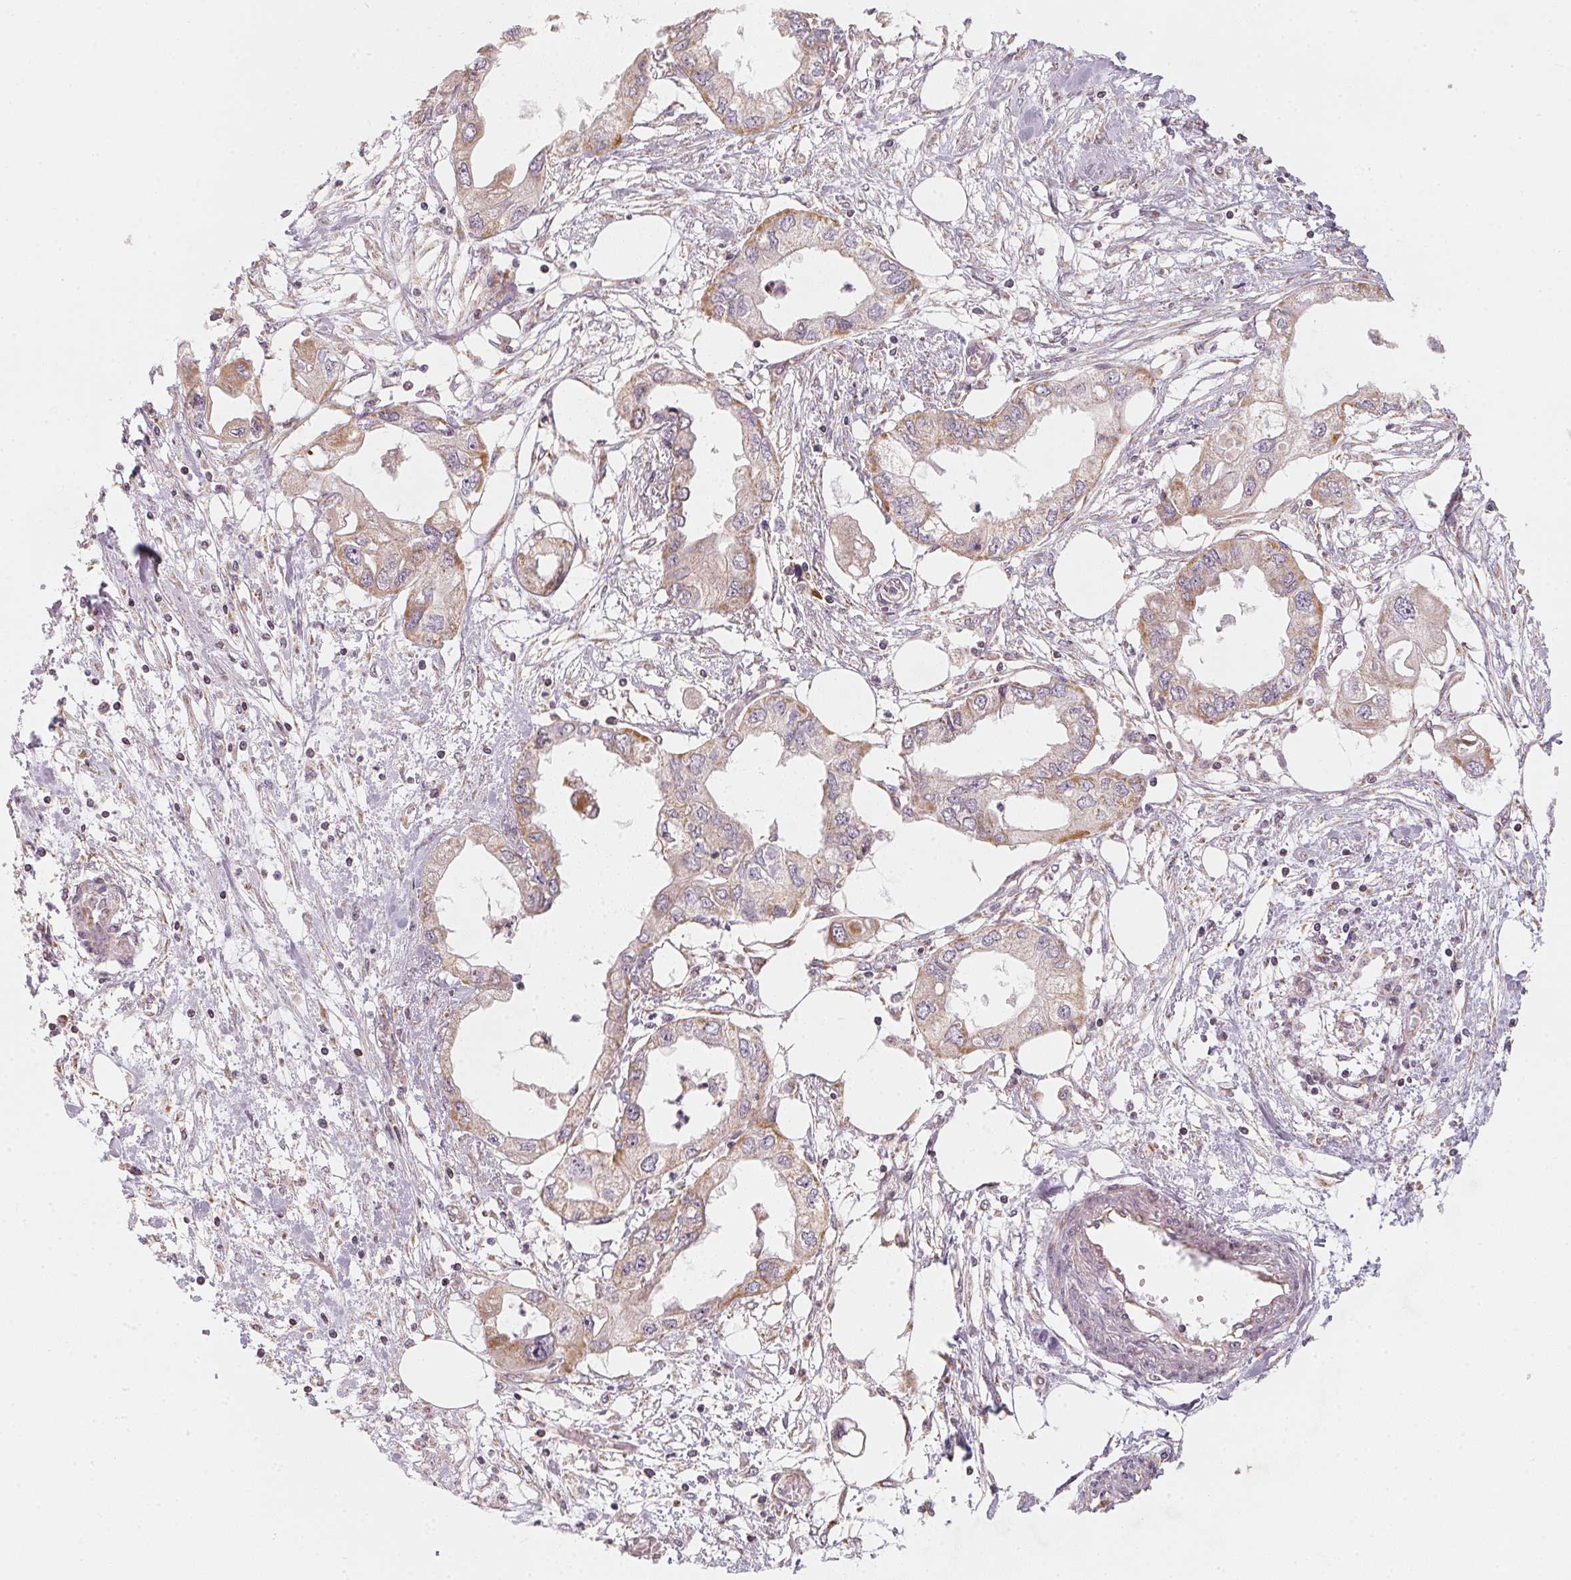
{"staining": {"intensity": "weak", "quantity": ">75%", "location": "cytoplasmic/membranous"}, "tissue": "endometrial cancer", "cell_type": "Tumor cells", "image_type": "cancer", "snomed": [{"axis": "morphology", "description": "Adenocarcinoma, NOS"}, {"axis": "morphology", "description": "Adenocarcinoma, metastatic, NOS"}, {"axis": "topography", "description": "Adipose tissue"}, {"axis": "topography", "description": "Endometrium"}], "caption": "Endometrial cancer tissue exhibits weak cytoplasmic/membranous staining in approximately >75% of tumor cells", "gene": "MATCAP1", "patient": {"sex": "female", "age": 67}}